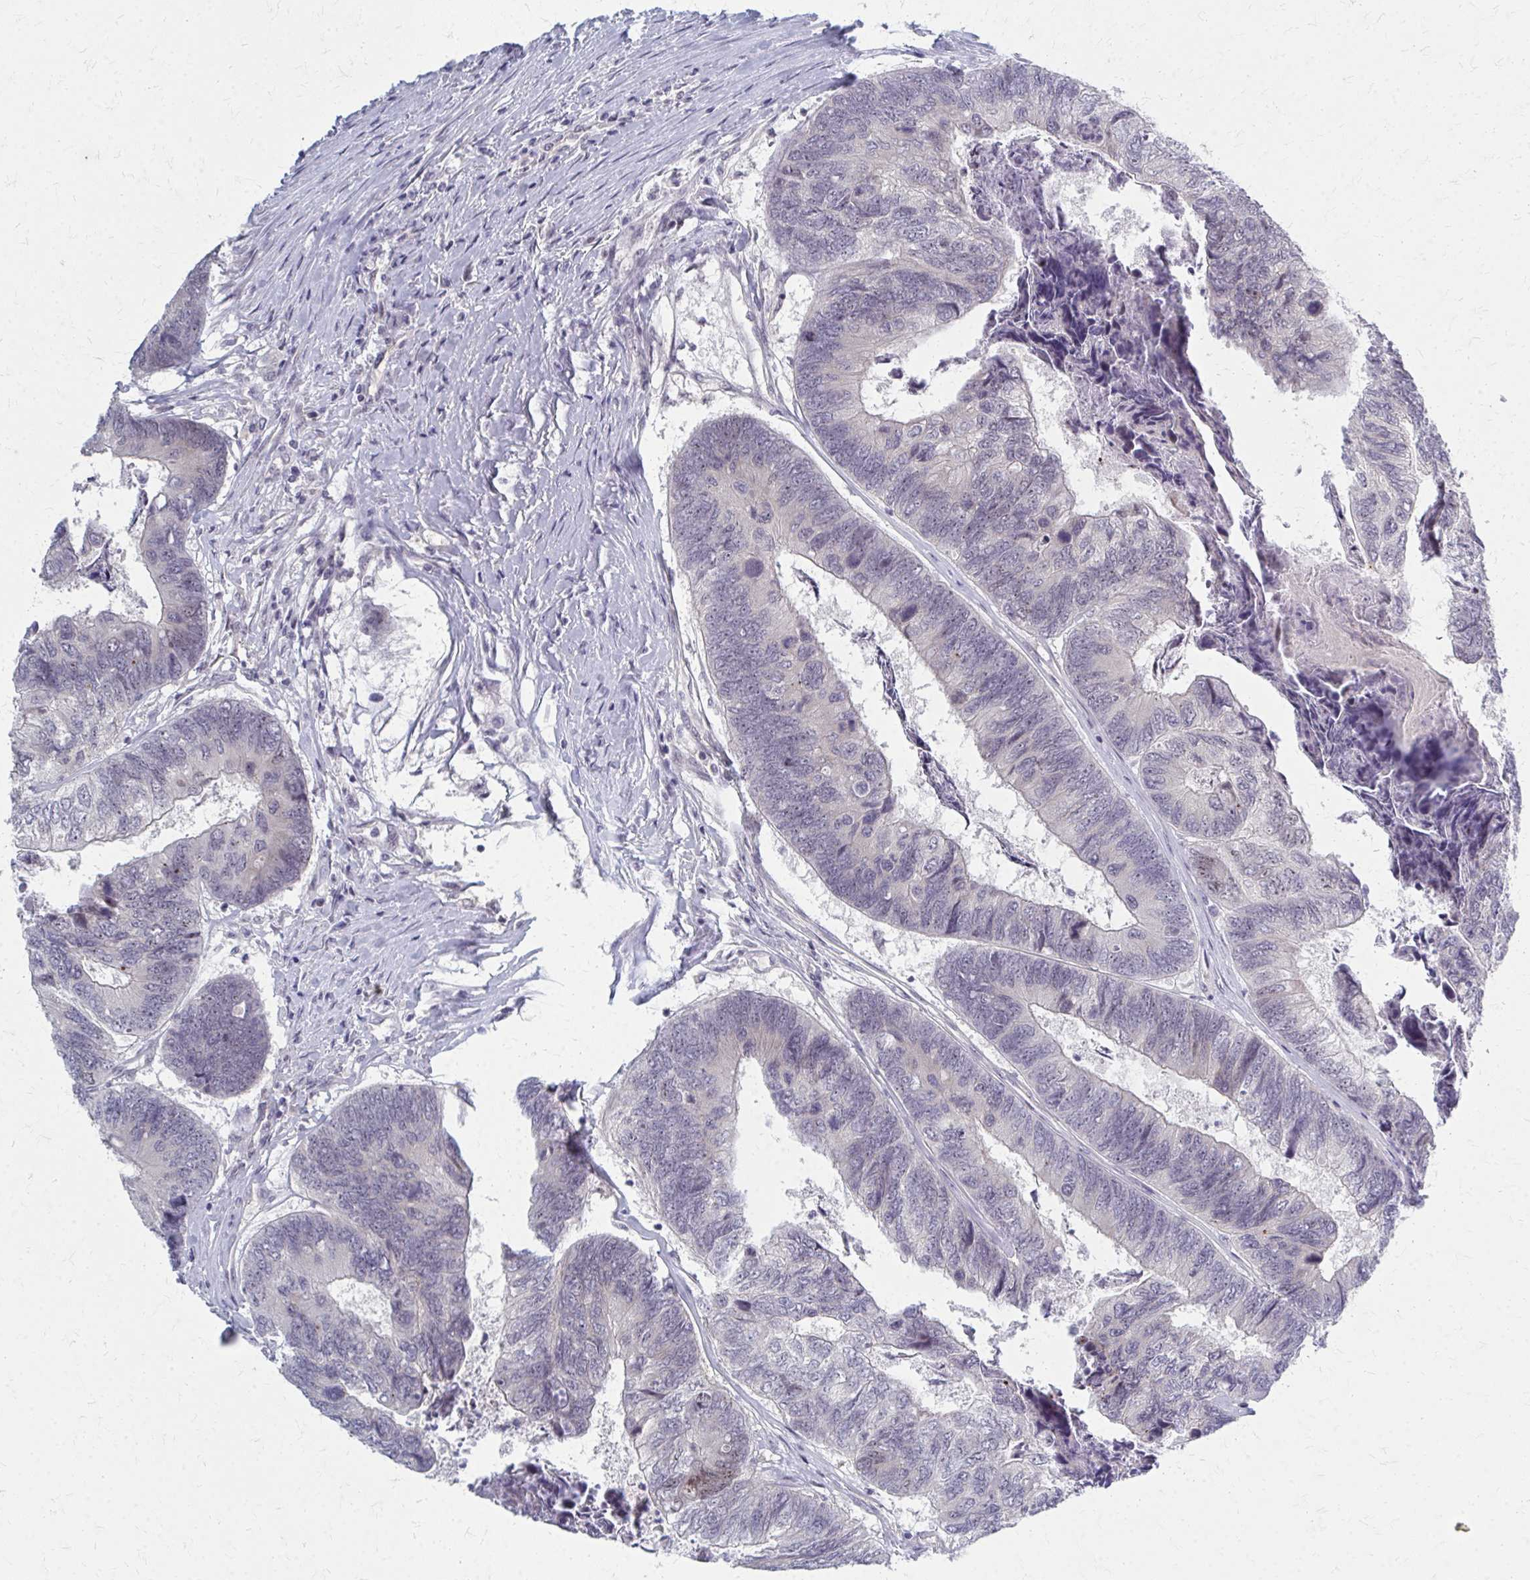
{"staining": {"intensity": "negative", "quantity": "none", "location": "none"}, "tissue": "colorectal cancer", "cell_type": "Tumor cells", "image_type": "cancer", "snomed": [{"axis": "morphology", "description": "Adenocarcinoma, NOS"}, {"axis": "topography", "description": "Colon"}], "caption": "Tumor cells show no significant staining in colorectal cancer.", "gene": "NUDT16", "patient": {"sex": "female", "age": 67}}